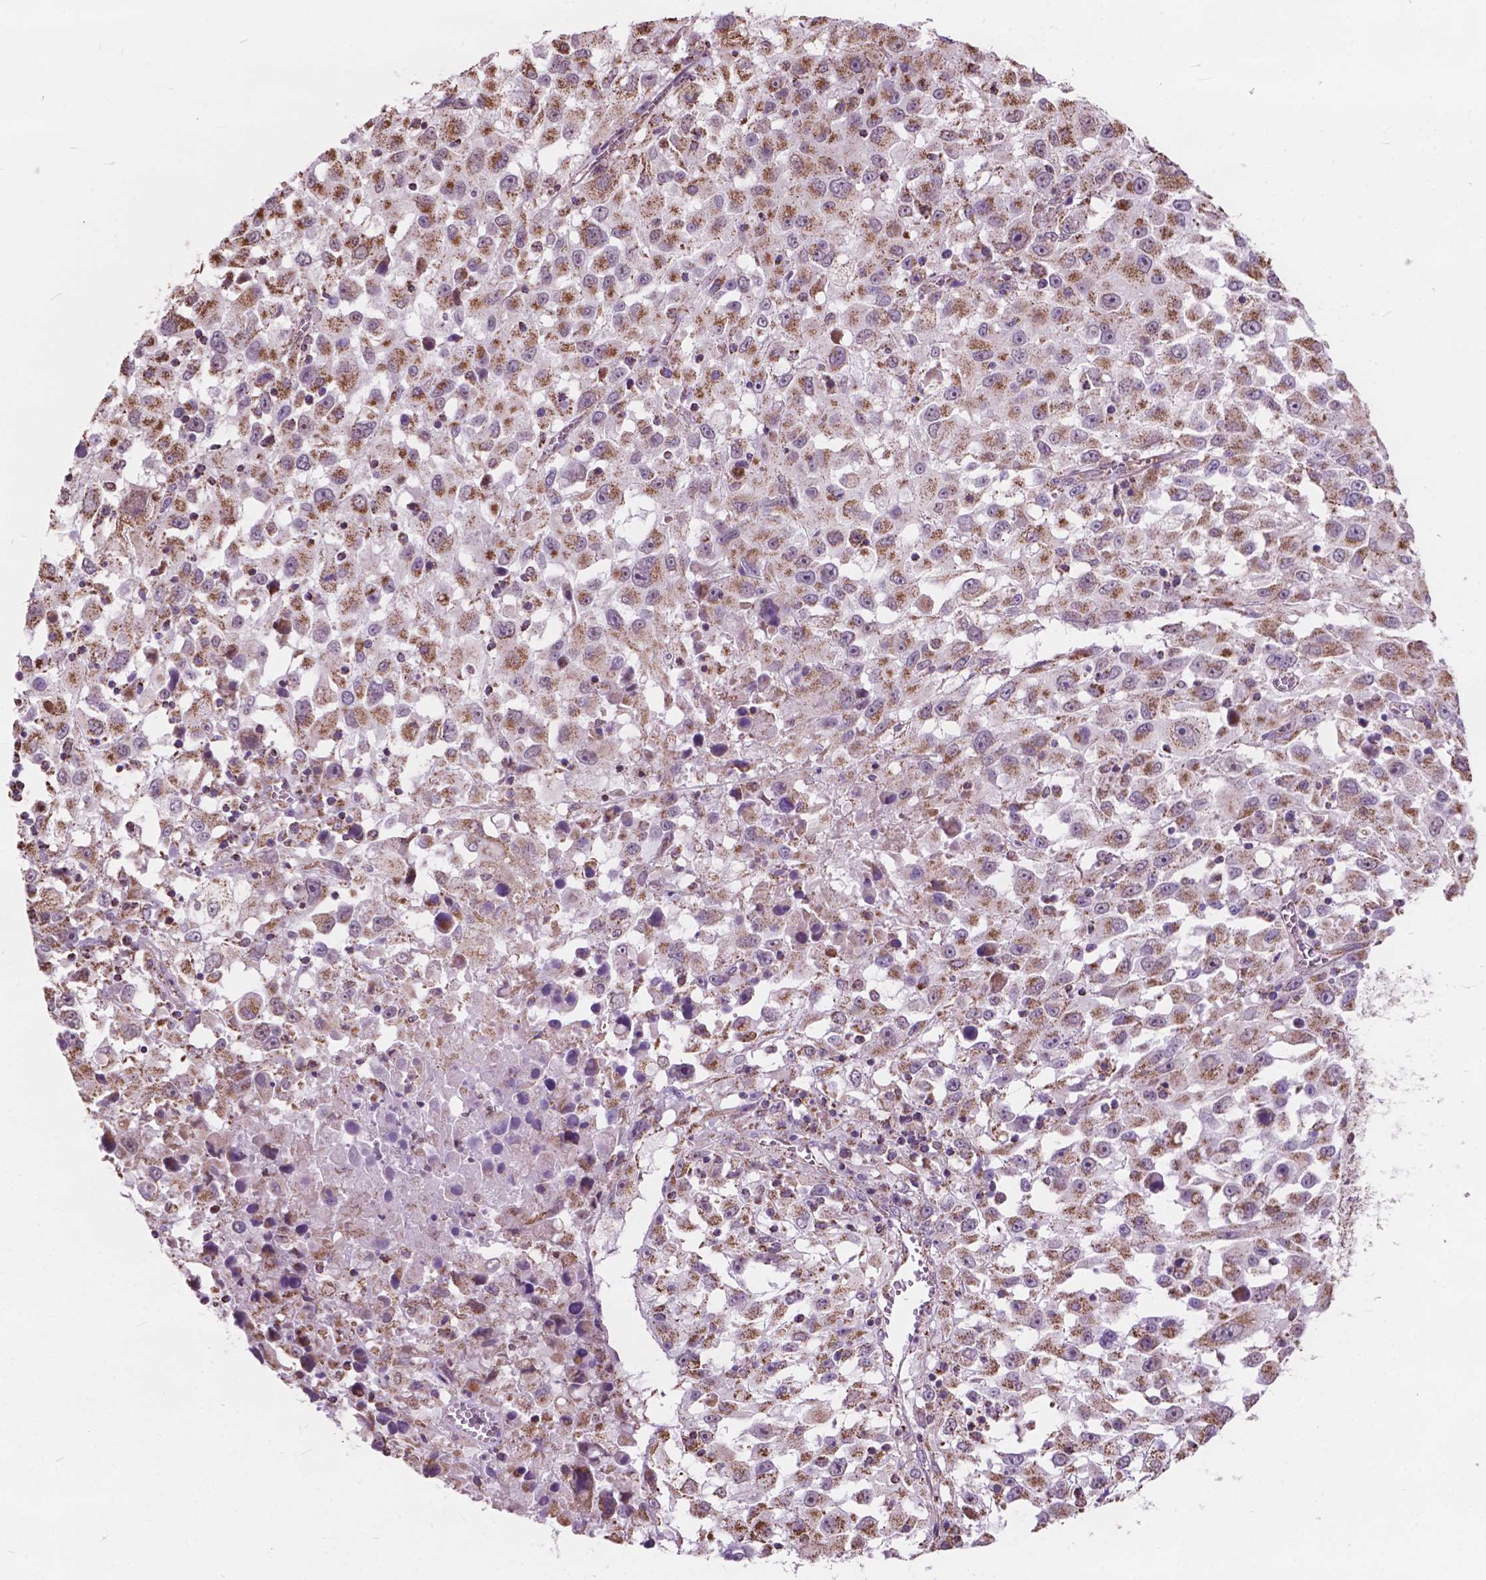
{"staining": {"intensity": "moderate", "quantity": ">75%", "location": "cytoplasmic/membranous"}, "tissue": "melanoma", "cell_type": "Tumor cells", "image_type": "cancer", "snomed": [{"axis": "morphology", "description": "Malignant melanoma, Metastatic site"}, {"axis": "topography", "description": "Soft tissue"}], "caption": "Immunohistochemical staining of human malignant melanoma (metastatic site) shows moderate cytoplasmic/membranous protein expression in about >75% of tumor cells. (brown staining indicates protein expression, while blue staining denotes nuclei).", "gene": "SCOC", "patient": {"sex": "male", "age": 50}}